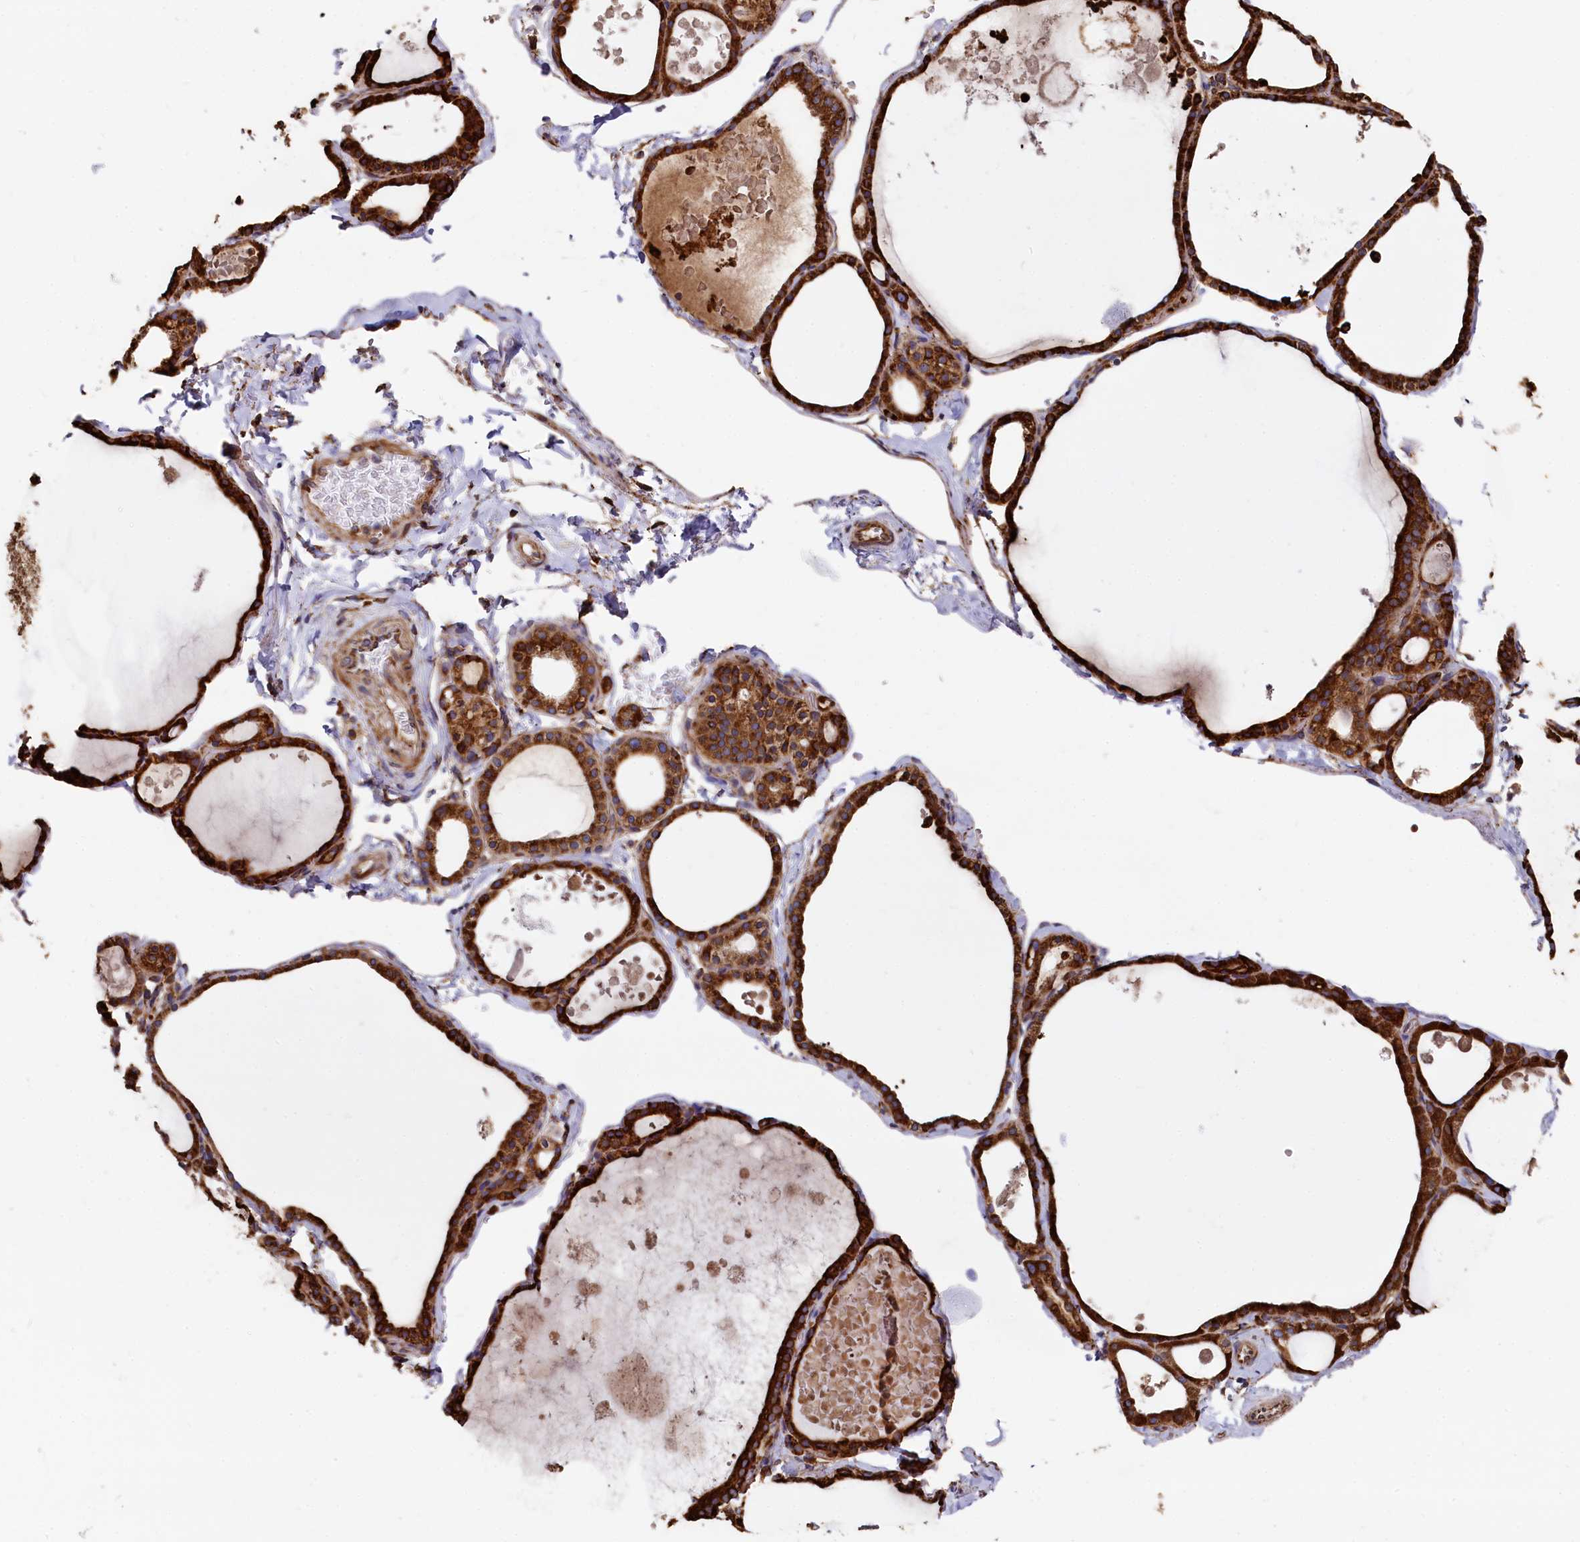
{"staining": {"intensity": "strong", "quantity": ">75%", "location": "cytoplasmic/membranous"}, "tissue": "thyroid gland", "cell_type": "Glandular cells", "image_type": "normal", "snomed": [{"axis": "morphology", "description": "Normal tissue, NOS"}, {"axis": "topography", "description": "Thyroid gland"}], "caption": "DAB immunohistochemical staining of unremarkable human thyroid gland demonstrates strong cytoplasmic/membranous protein staining in about >75% of glandular cells.", "gene": "NEURL1B", "patient": {"sex": "male", "age": 56}}